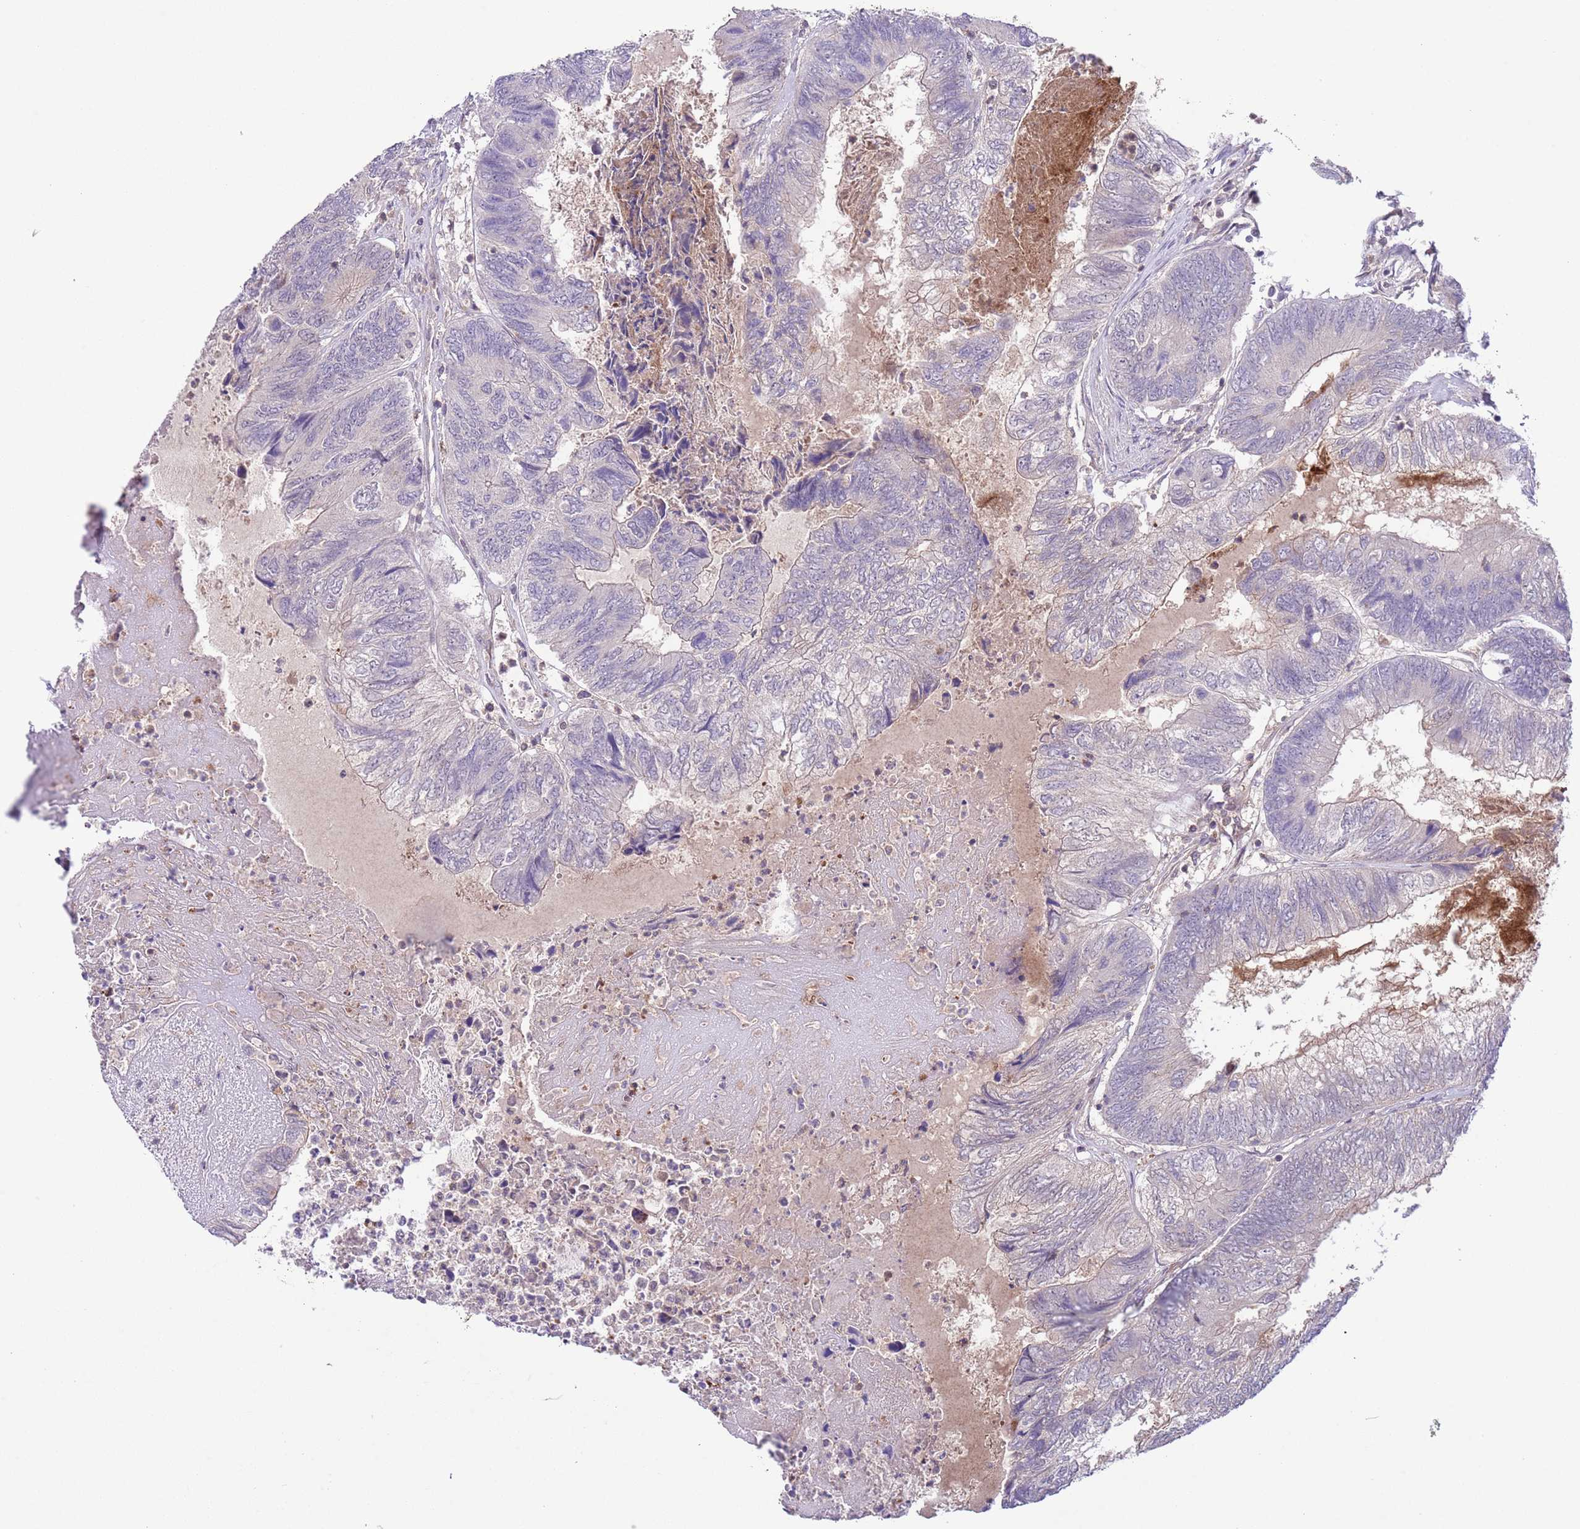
{"staining": {"intensity": "negative", "quantity": "none", "location": "none"}, "tissue": "colorectal cancer", "cell_type": "Tumor cells", "image_type": "cancer", "snomed": [{"axis": "morphology", "description": "Adenocarcinoma, NOS"}, {"axis": "topography", "description": "Colon"}], "caption": "Tumor cells show no significant protein positivity in colorectal cancer (adenocarcinoma).", "gene": "HDHD2", "patient": {"sex": "female", "age": 67}}